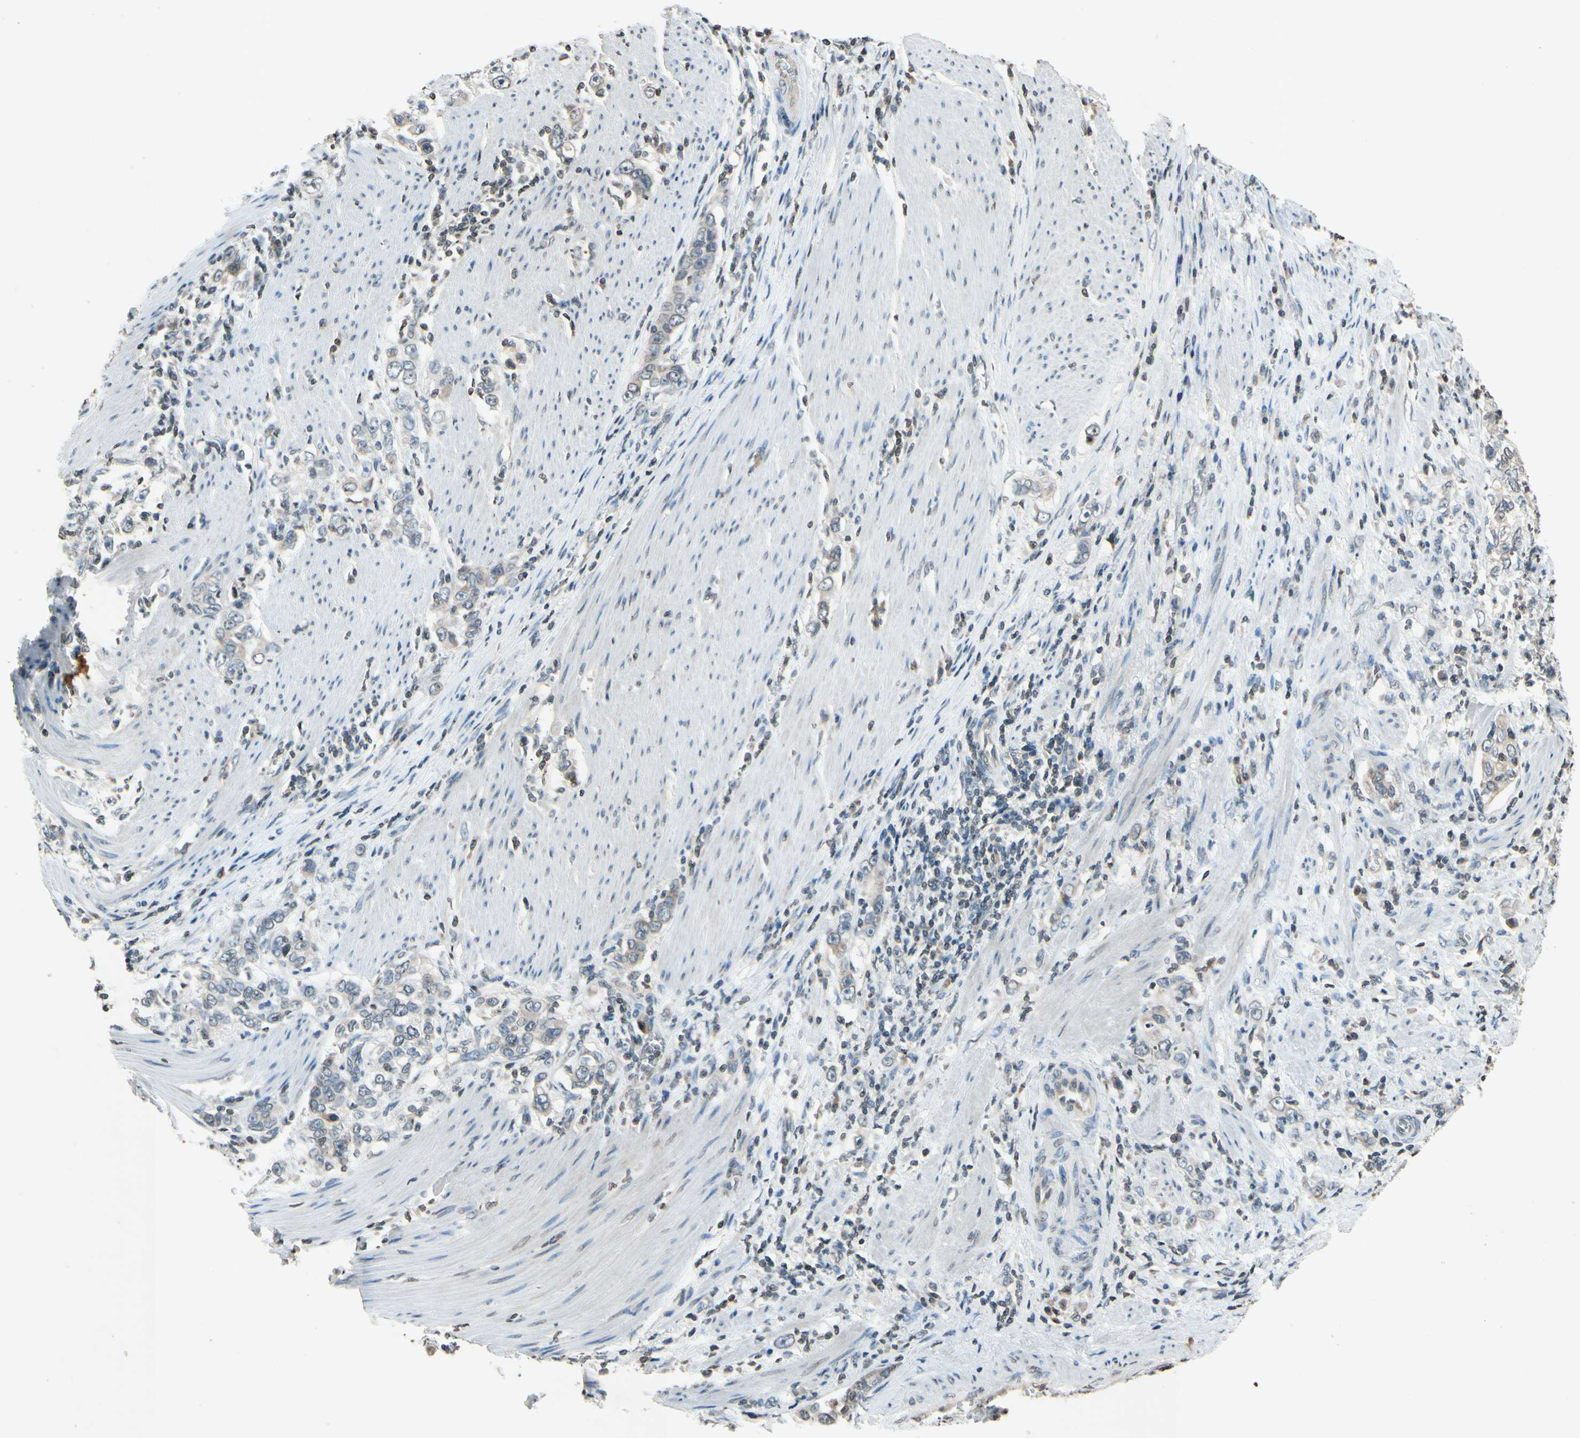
{"staining": {"intensity": "weak", "quantity": "25%-75%", "location": "cytoplasmic/membranous"}, "tissue": "stomach cancer", "cell_type": "Tumor cells", "image_type": "cancer", "snomed": [{"axis": "morphology", "description": "Adenocarcinoma, NOS"}, {"axis": "topography", "description": "Stomach, lower"}], "caption": "An image of human stomach adenocarcinoma stained for a protein exhibits weak cytoplasmic/membranous brown staining in tumor cells.", "gene": "CLDN11", "patient": {"sex": "female", "age": 72}}